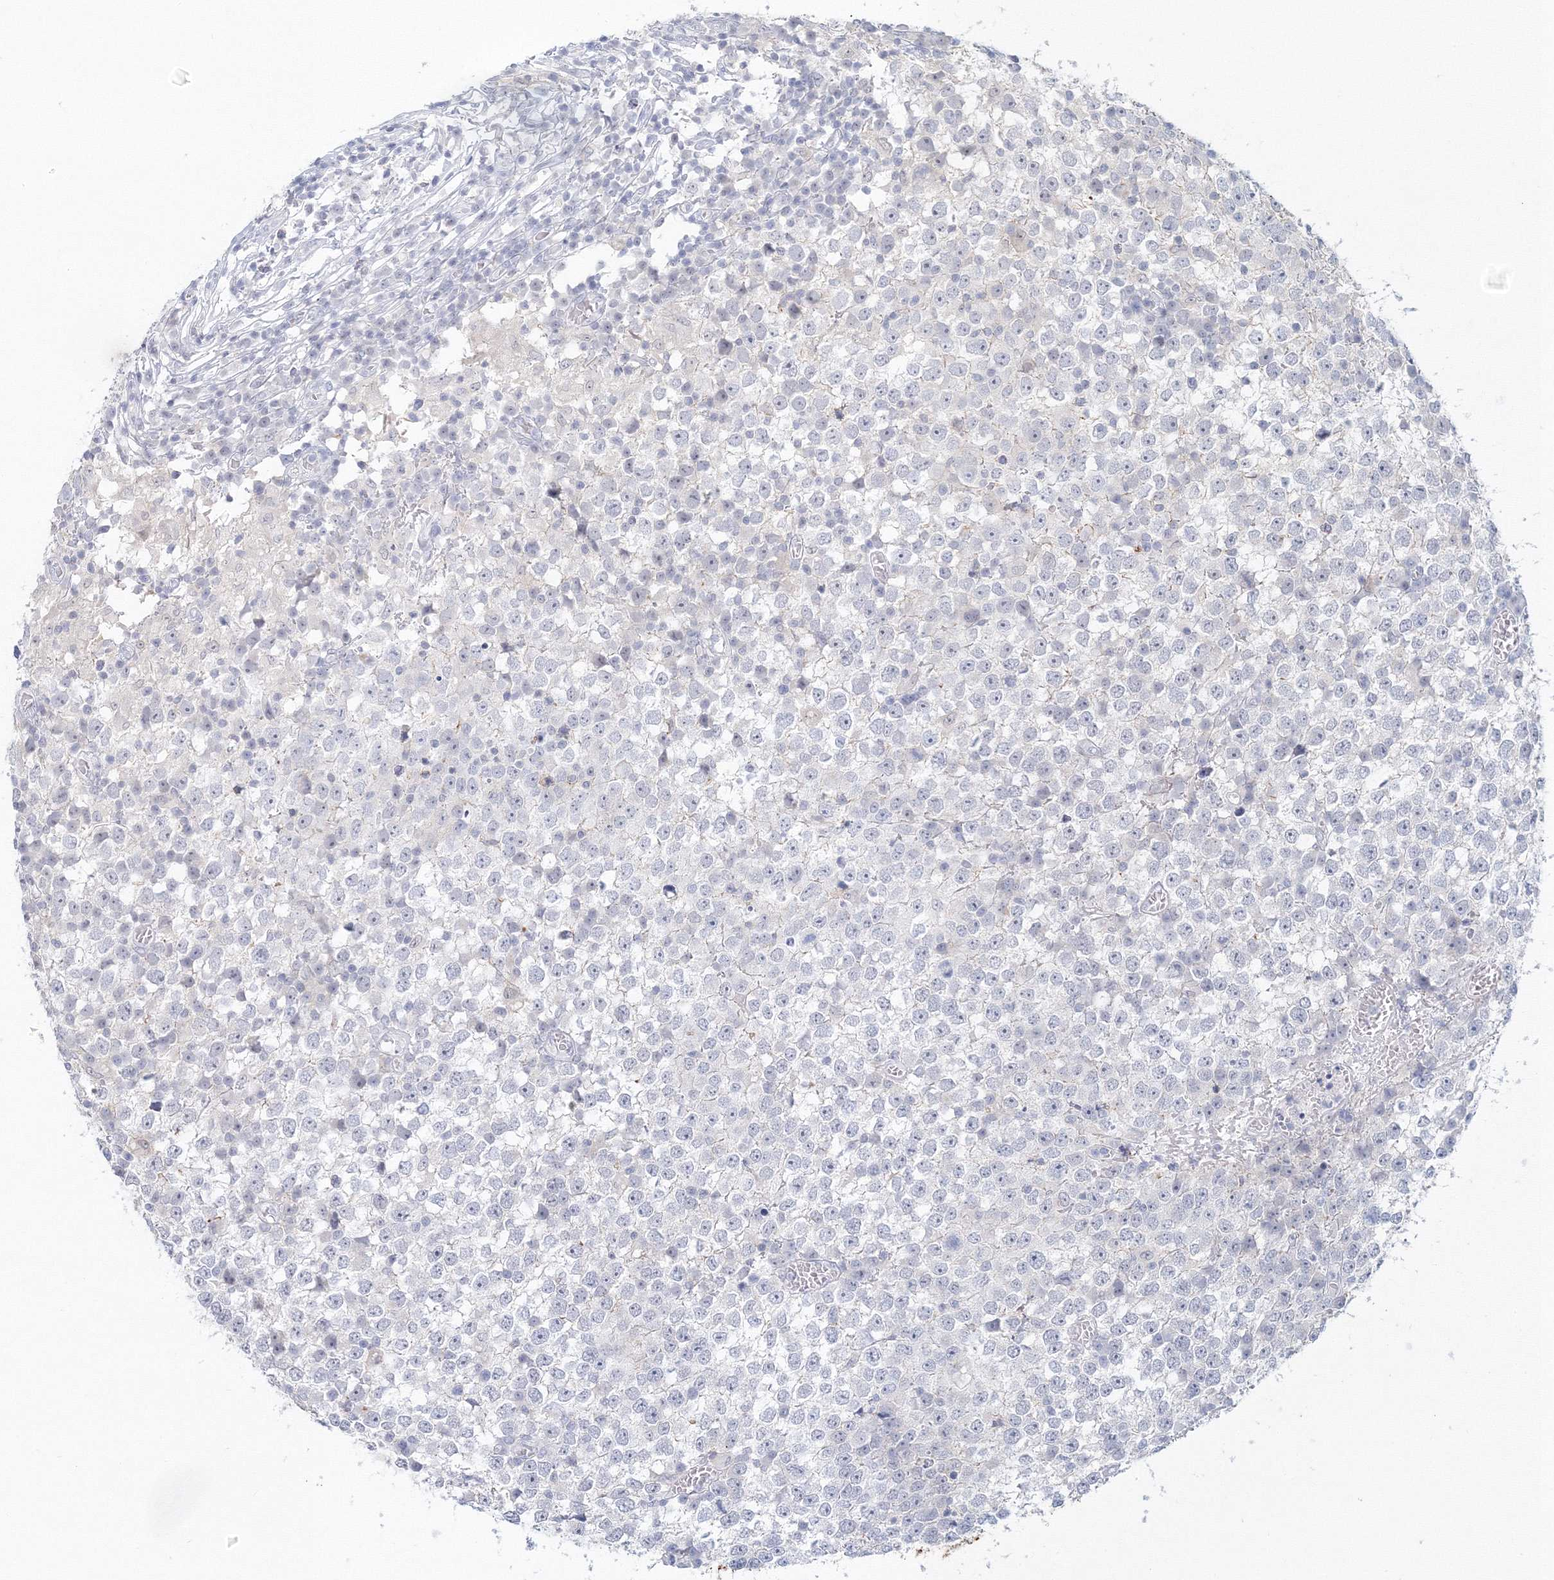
{"staining": {"intensity": "negative", "quantity": "none", "location": "none"}, "tissue": "testis cancer", "cell_type": "Tumor cells", "image_type": "cancer", "snomed": [{"axis": "morphology", "description": "Seminoma, NOS"}, {"axis": "topography", "description": "Testis"}], "caption": "Human seminoma (testis) stained for a protein using IHC shows no positivity in tumor cells.", "gene": "VSIG1", "patient": {"sex": "male", "age": 65}}